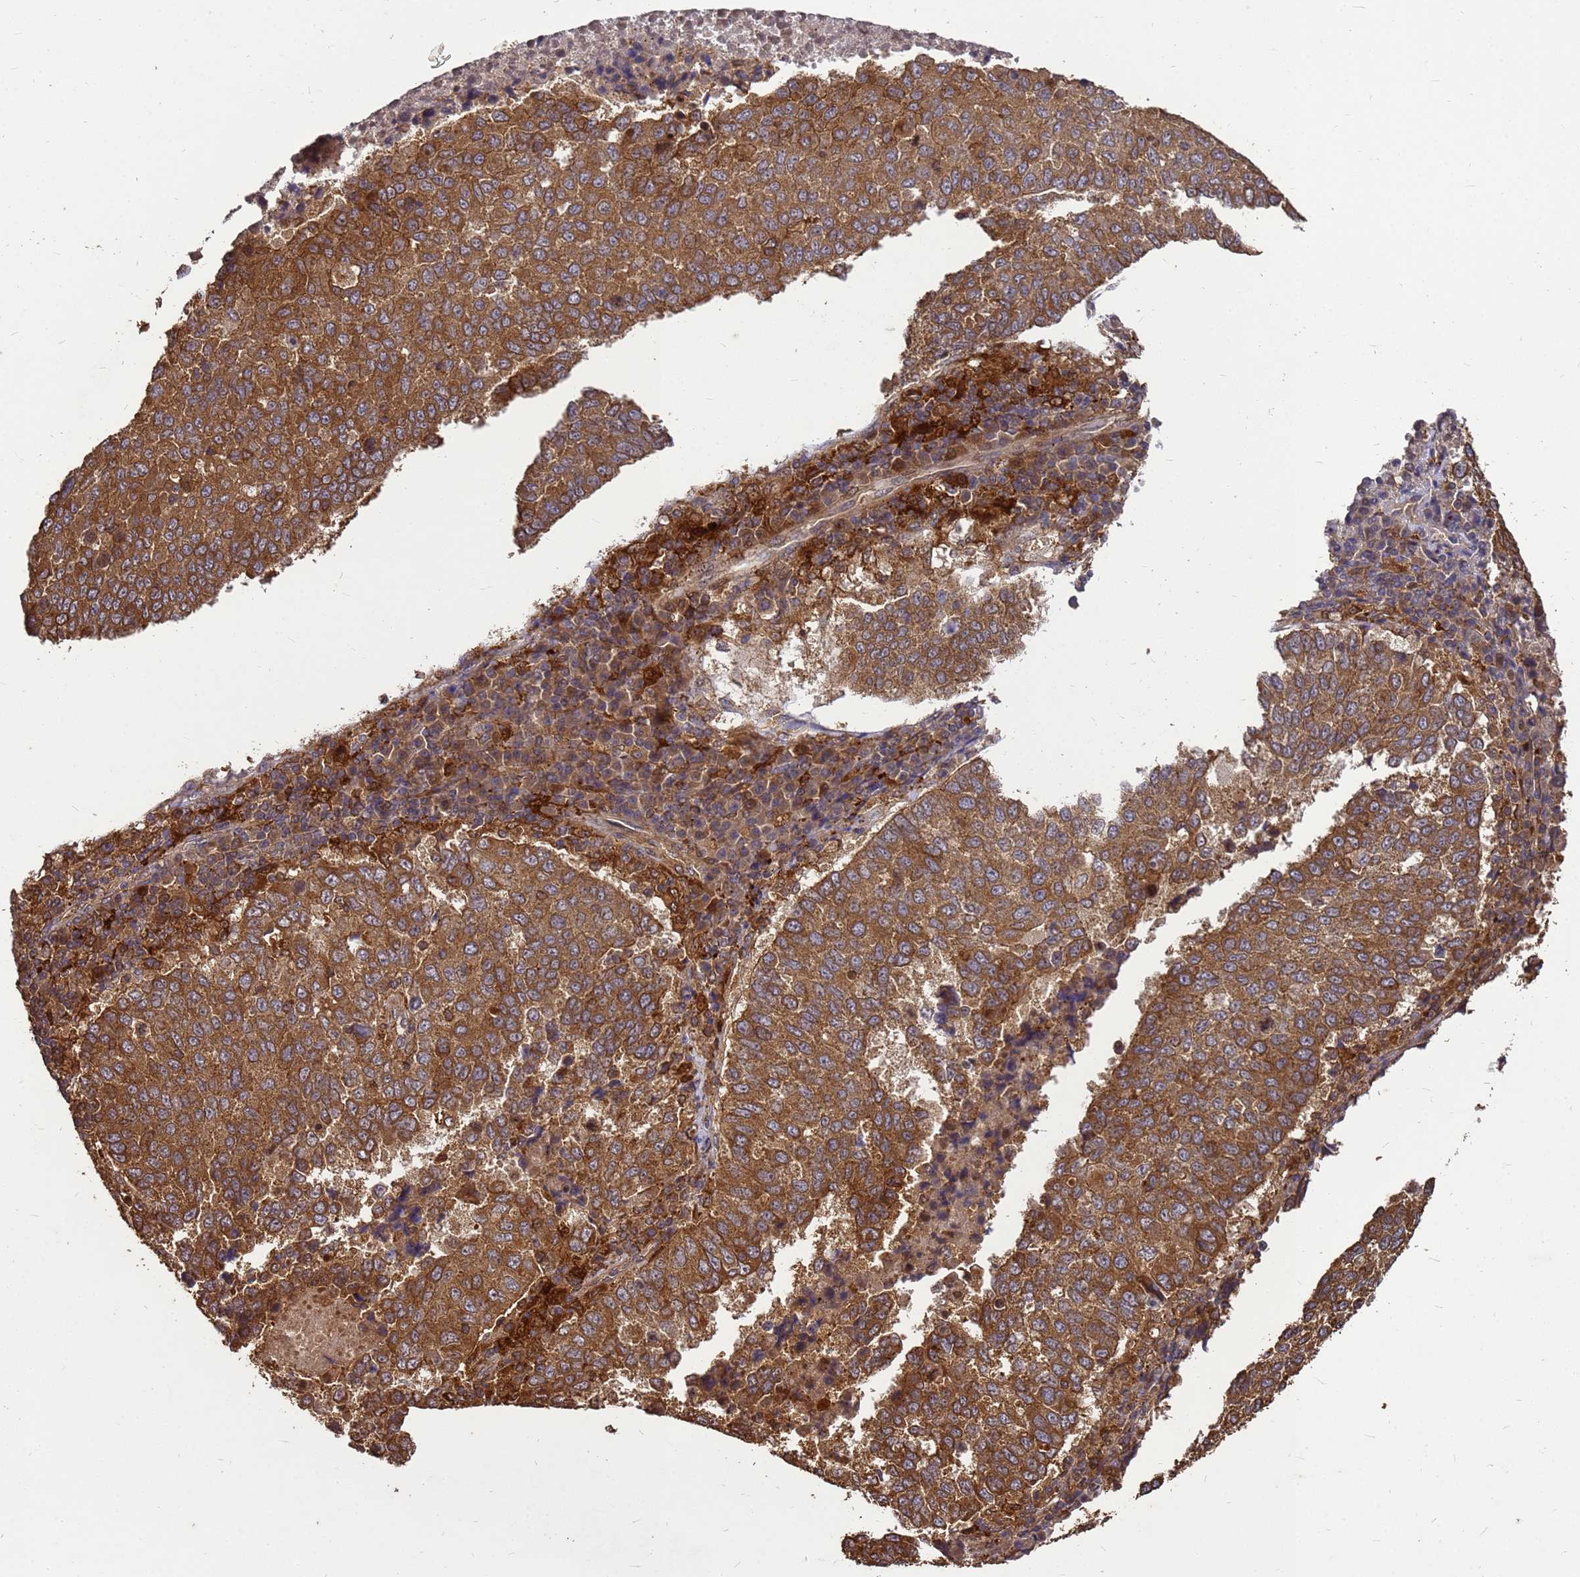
{"staining": {"intensity": "strong", "quantity": ">75%", "location": "cytoplasmic/membranous"}, "tissue": "lung cancer", "cell_type": "Tumor cells", "image_type": "cancer", "snomed": [{"axis": "morphology", "description": "Squamous cell carcinoma, NOS"}, {"axis": "topography", "description": "Lung"}], "caption": "Strong cytoplasmic/membranous positivity is present in about >75% of tumor cells in lung cancer.", "gene": "ZNF618", "patient": {"sex": "male", "age": 73}}